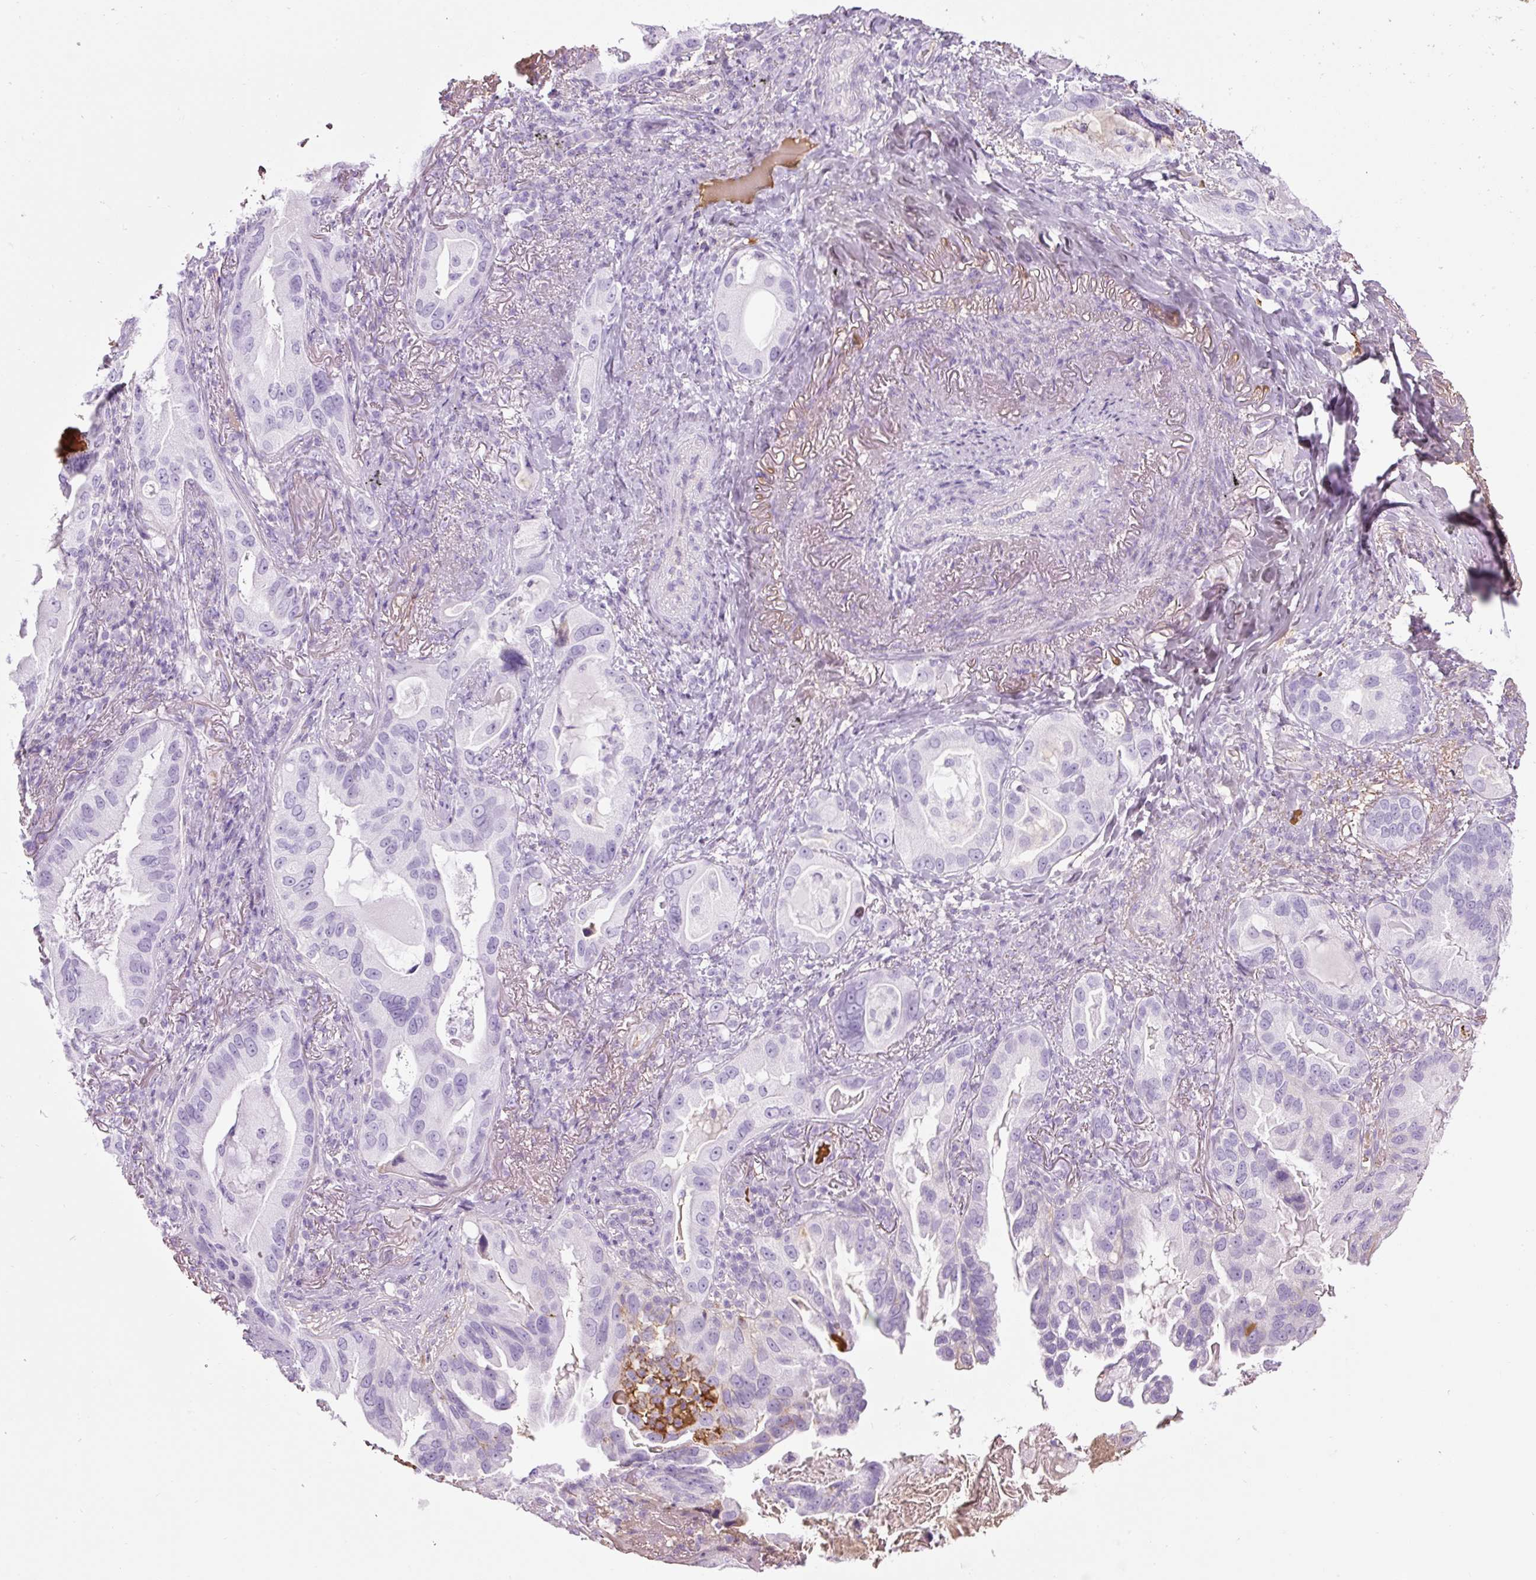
{"staining": {"intensity": "negative", "quantity": "none", "location": "none"}, "tissue": "lung cancer", "cell_type": "Tumor cells", "image_type": "cancer", "snomed": [{"axis": "morphology", "description": "Adenocarcinoma, NOS"}, {"axis": "topography", "description": "Lung"}], "caption": "This is a image of immunohistochemistry staining of lung adenocarcinoma, which shows no expression in tumor cells.", "gene": "APOA1", "patient": {"sex": "female", "age": 69}}